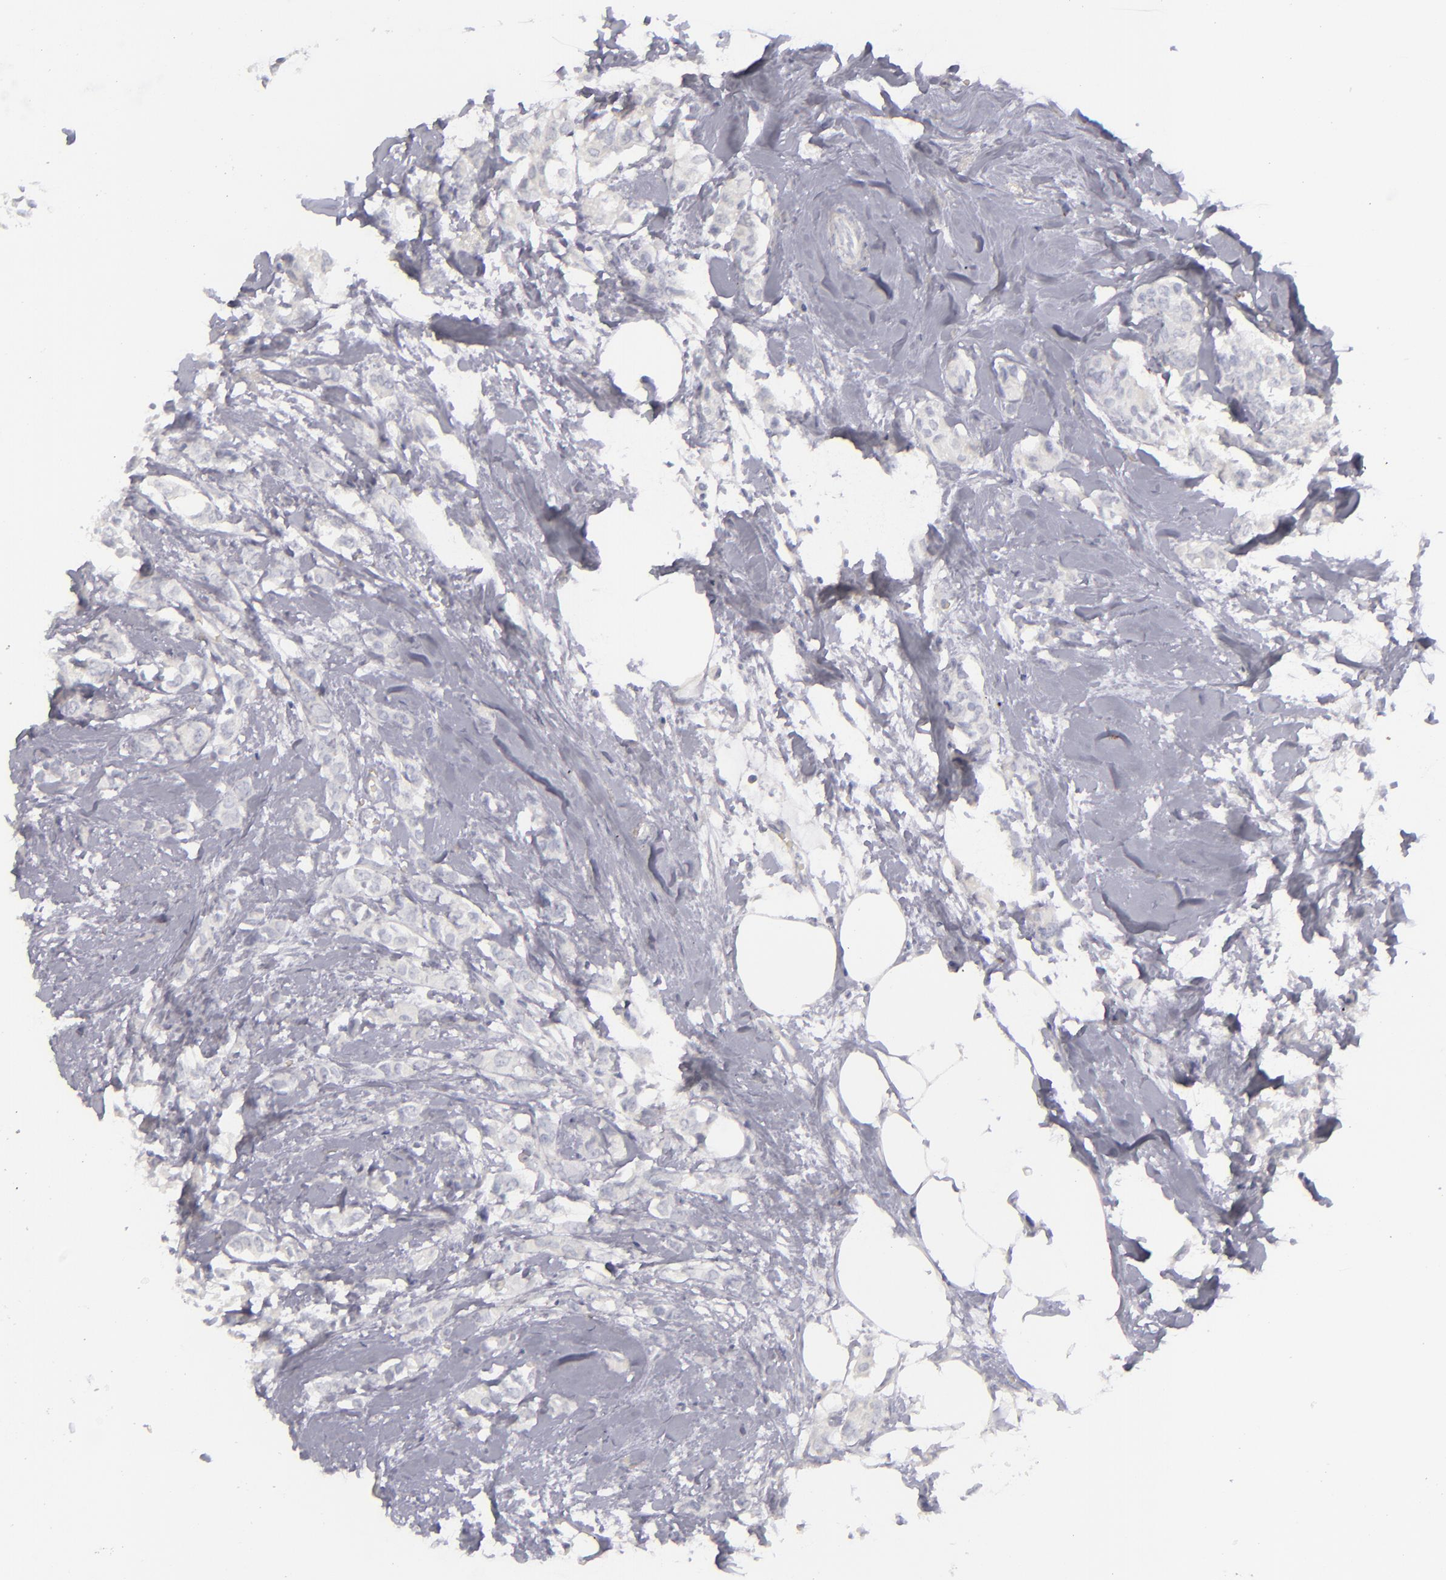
{"staining": {"intensity": "negative", "quantity": "none", "location": "none"}, "tissue": "breast cancer", "cell_type": "Tumor cells", "image_type": "cancer", "snomed": [{"axis": "morphology", "description": "Duct carcinoma"}, {"axis": "topography", "description": "Breast"}], "caption": "A high-resolution micrograph shows IHC staining of infiltrating ductal carcinoma (breast), which displays no significant positivity in tumor cells. (IHC, brightfield microscopy, high magnification).", "gene": "CD22", "patient": {"sex": "female", "age": 84}}